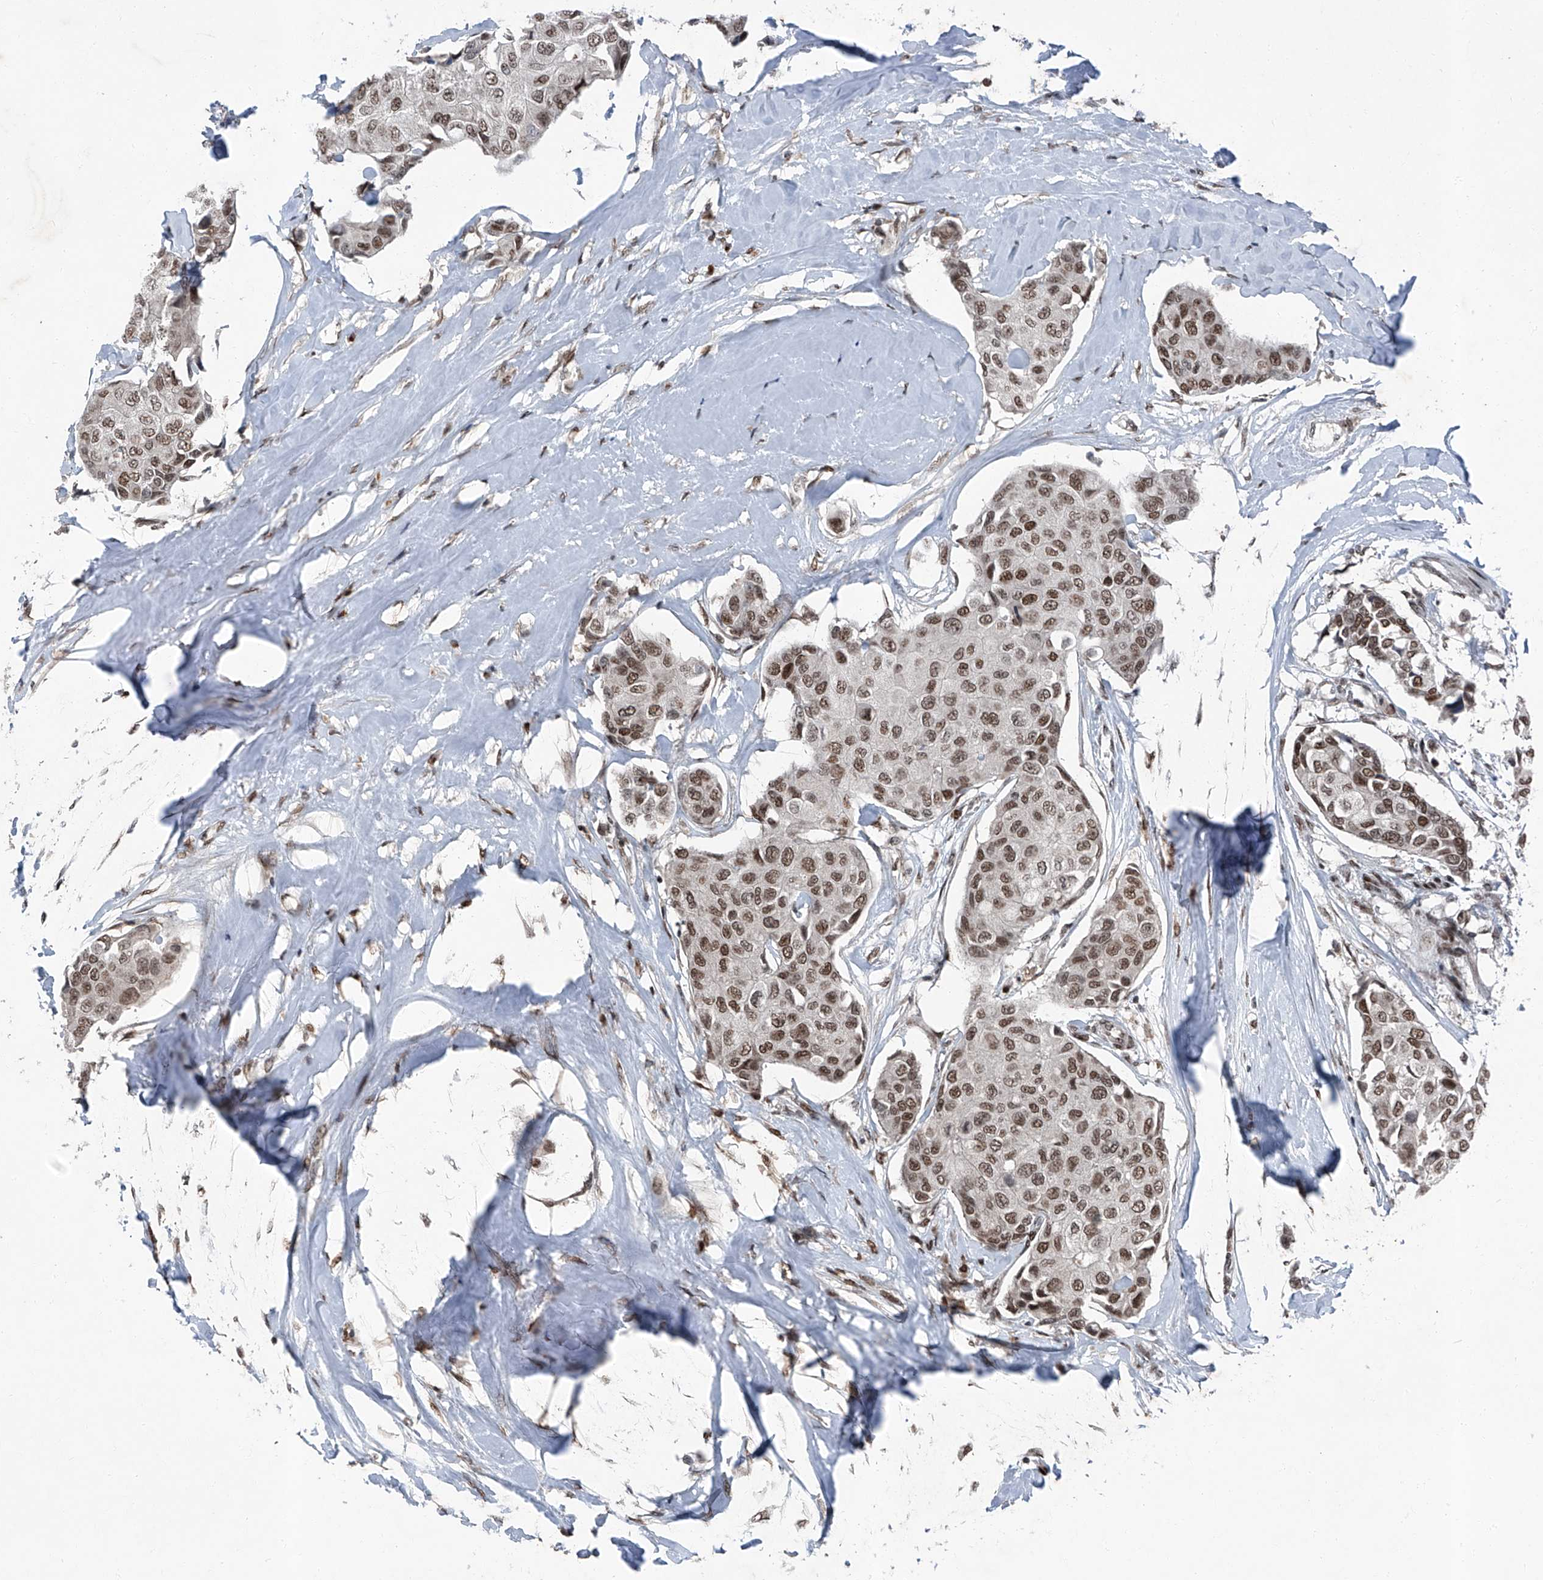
{"staining": {"intensity": "moderate", "quantity": ">75%", "location": "nuclear"}, "tissue": "breast cancer", "cell_type": "Tumor cells", "image_type": "cancer", "snomed": [{"axis": "morphology", "description": "Duct carcinoma"}, {"axis": "topography", "description": "Breast"}], "caption": "IHC histopathology image of neoplastic tissue: human breast cancer stained using immunohistochemistry reveals medium levels of moderate protein expression localized specifically in the nuclear of tumor cells, appearing as a nuclear brown color.", "gene": "BMI1", "patient": {"sex": "female", "age": 80}}